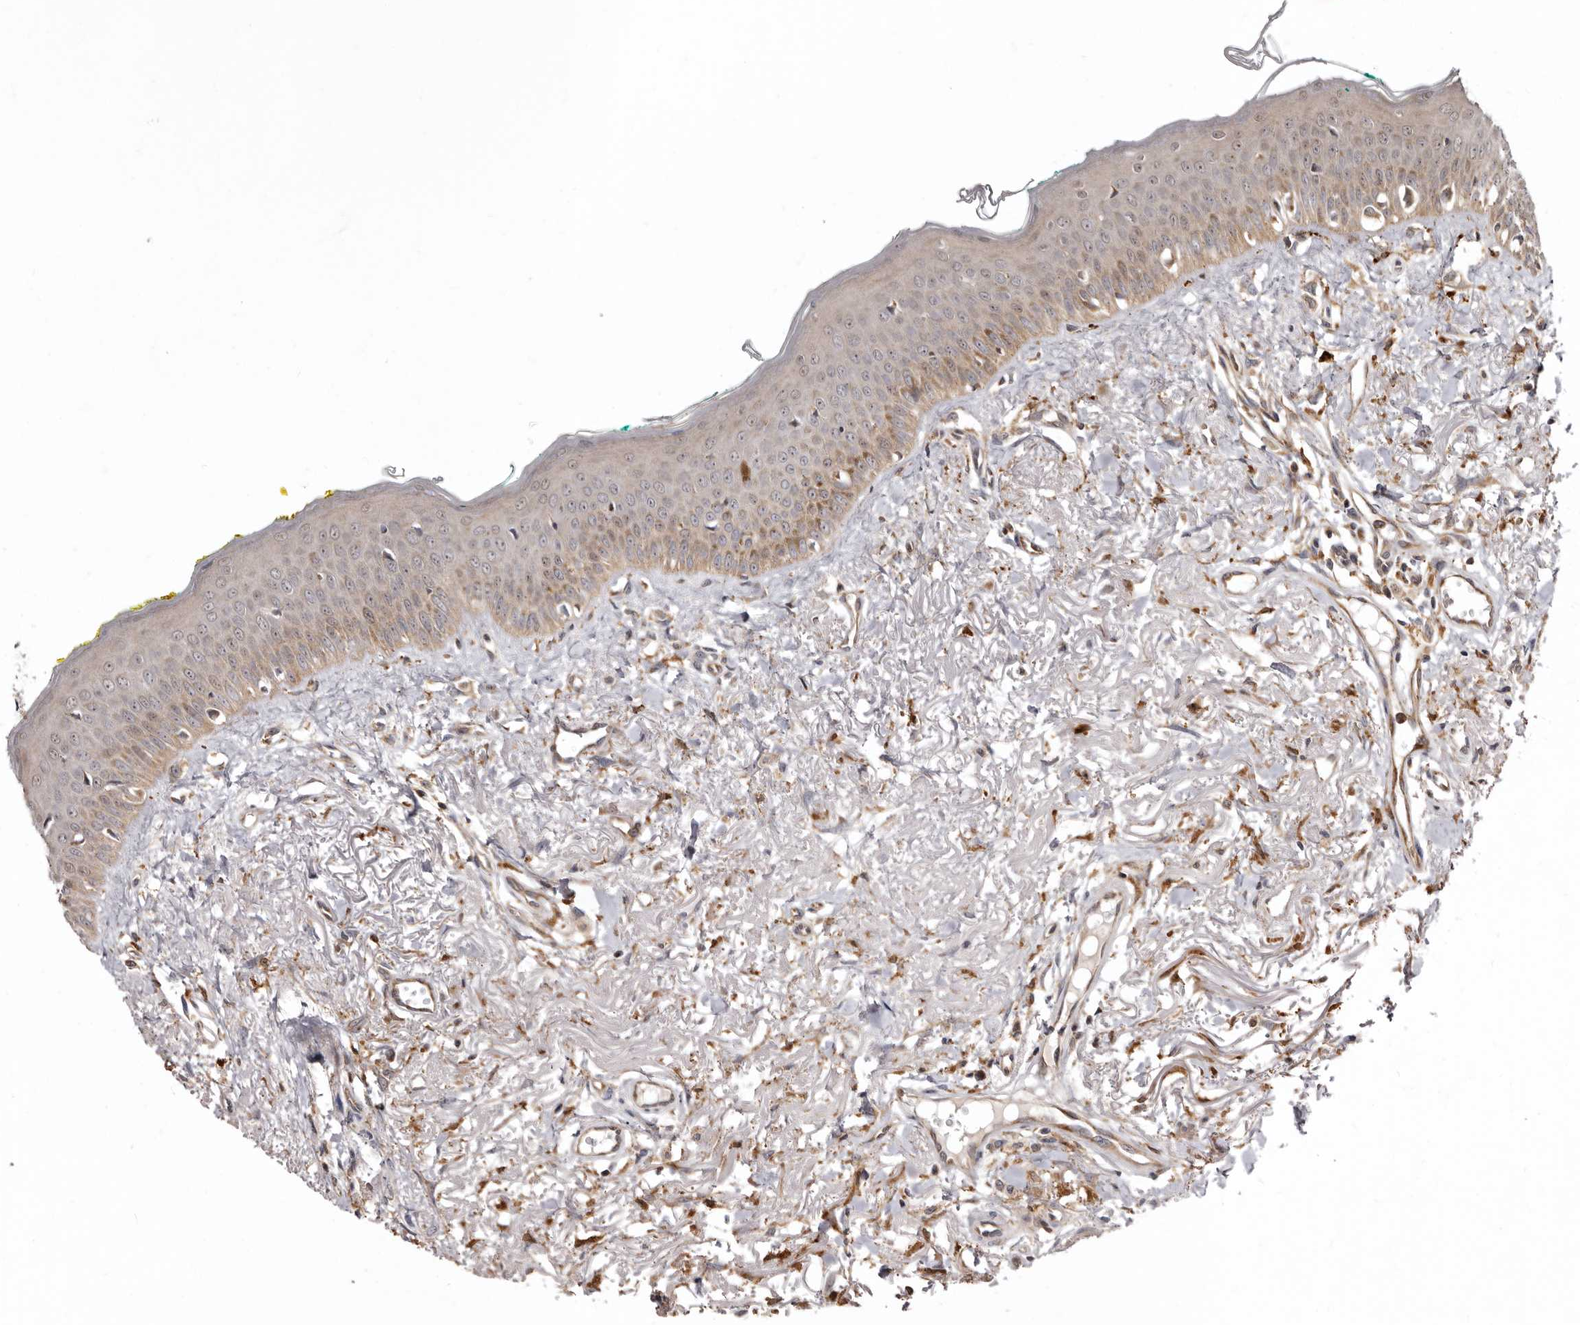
{"staining": {"intensity": "moderate", "quantity": ">75%", "location": "cytoplasmic/membranous"}, "tissue": "oral mucosa", "cell_type": "Squamous epithelial cells", "image_type": "normal", "snomed": [{"axis": "morphology", "description": "Normal tissue, NOS"}, {"axis": "topography", "description": "Oral tissue"}], "caption": "This photomicrograph reveals IHC staining of normal oral mucosa, with medium moderate cytoplasmic/membranous positivity in about >75% of squamous epithelial cells.", "gene": "SMC4", "patient": {"sex": "female", "age": 70}}